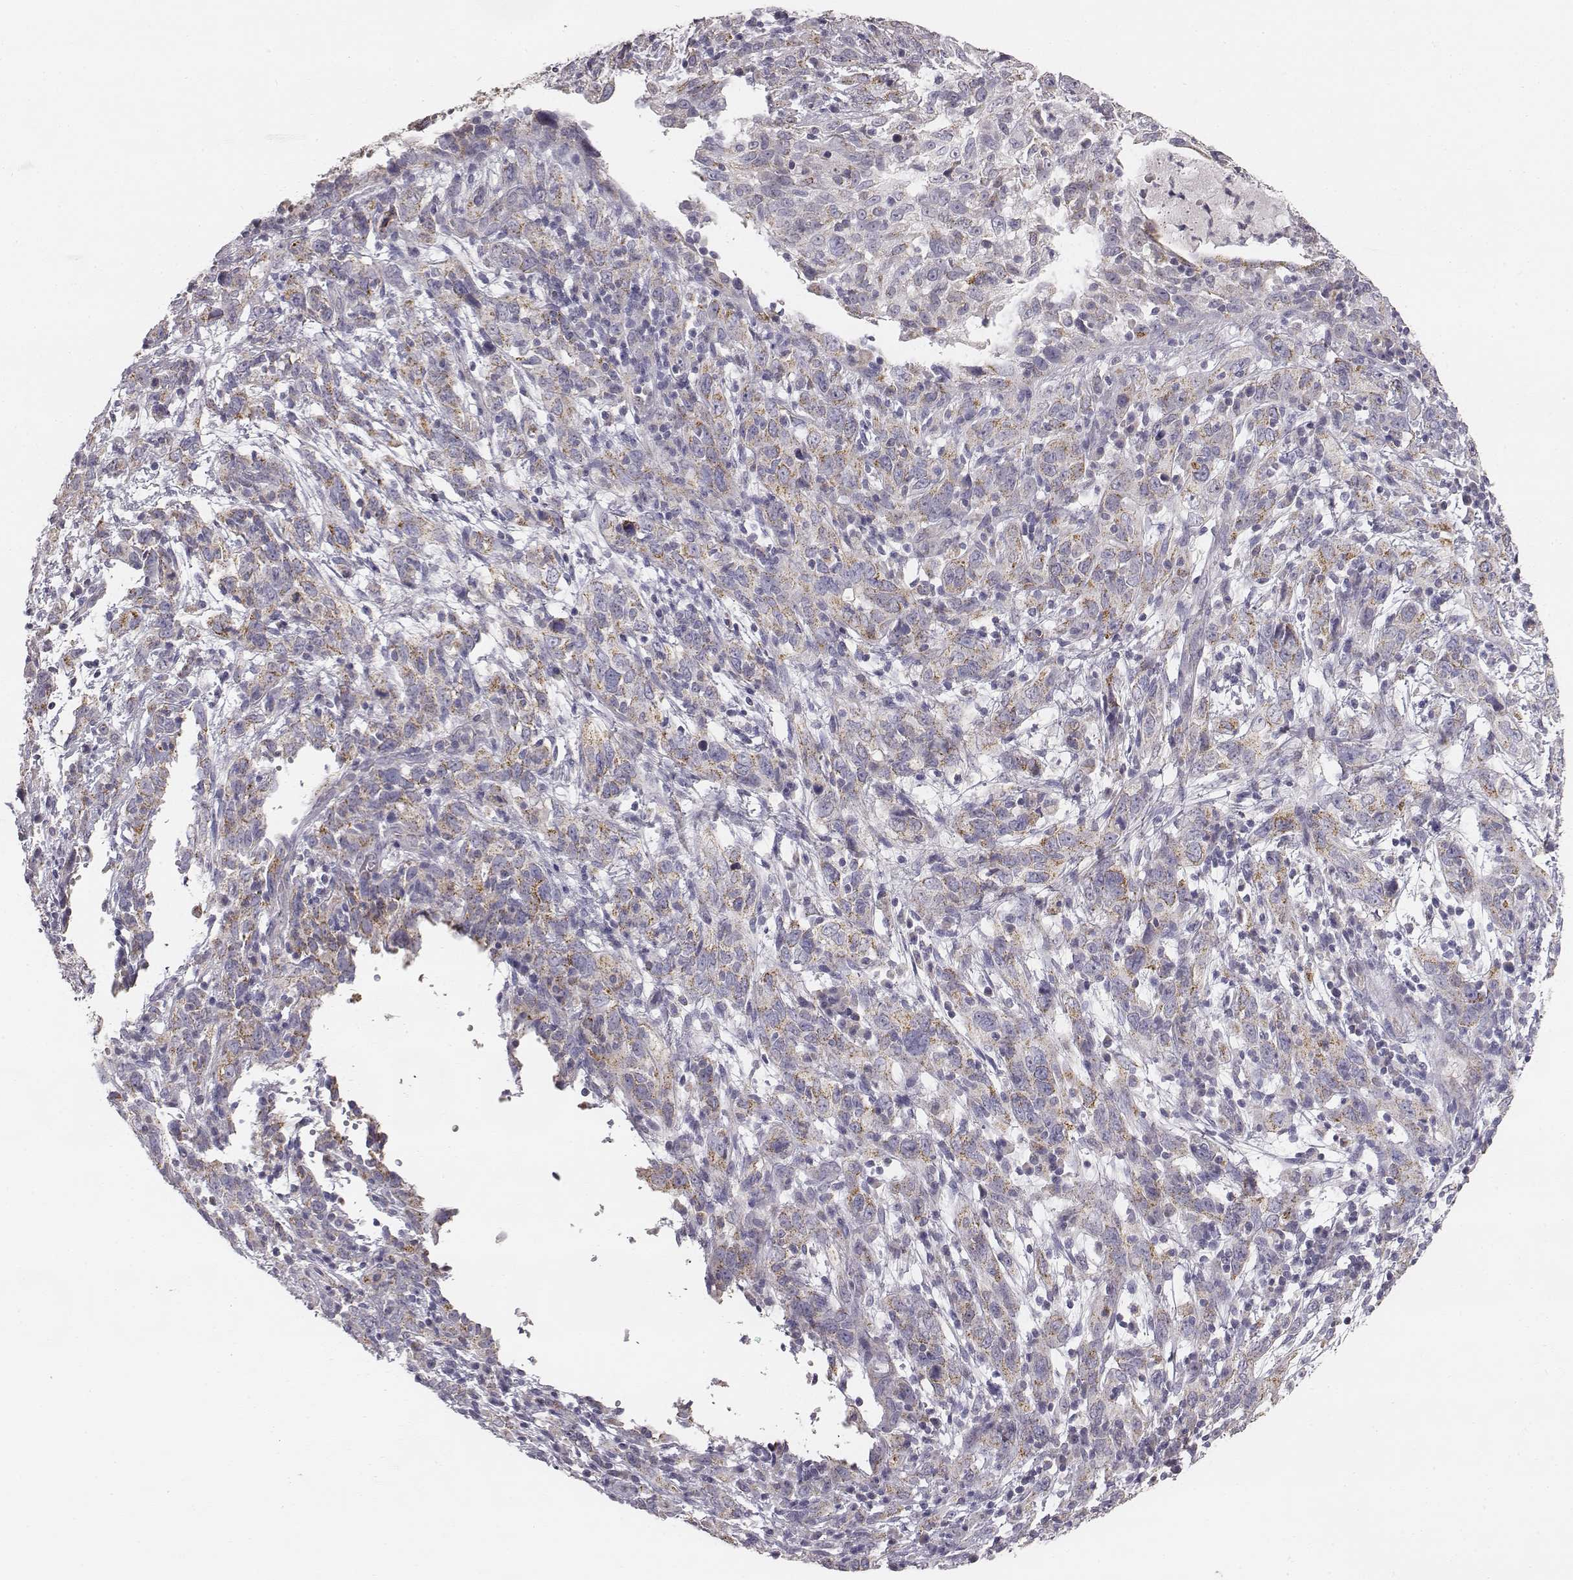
{"staining": {"intensity": "weak", "quantity": "25%-75%", "location": "cytoplasmic/membranous"}, "tissue": "cervical cancer", "cell_type": "Tumor cells", "image_type": "cancer", "snomed": [{"axis": "morphology", "description": "Adenocarcinoma, NOS"}, {"axis": "topography", "description": "Cervix"}], "caption": "Immunohistochemical staining of human cervical cancer reveals low levels of weak cytoplasmic/membranous staining in about 25%-75% of tumor cells.", "gene": "ABCD3", "patient": {"sex": "female", "age": 40}}